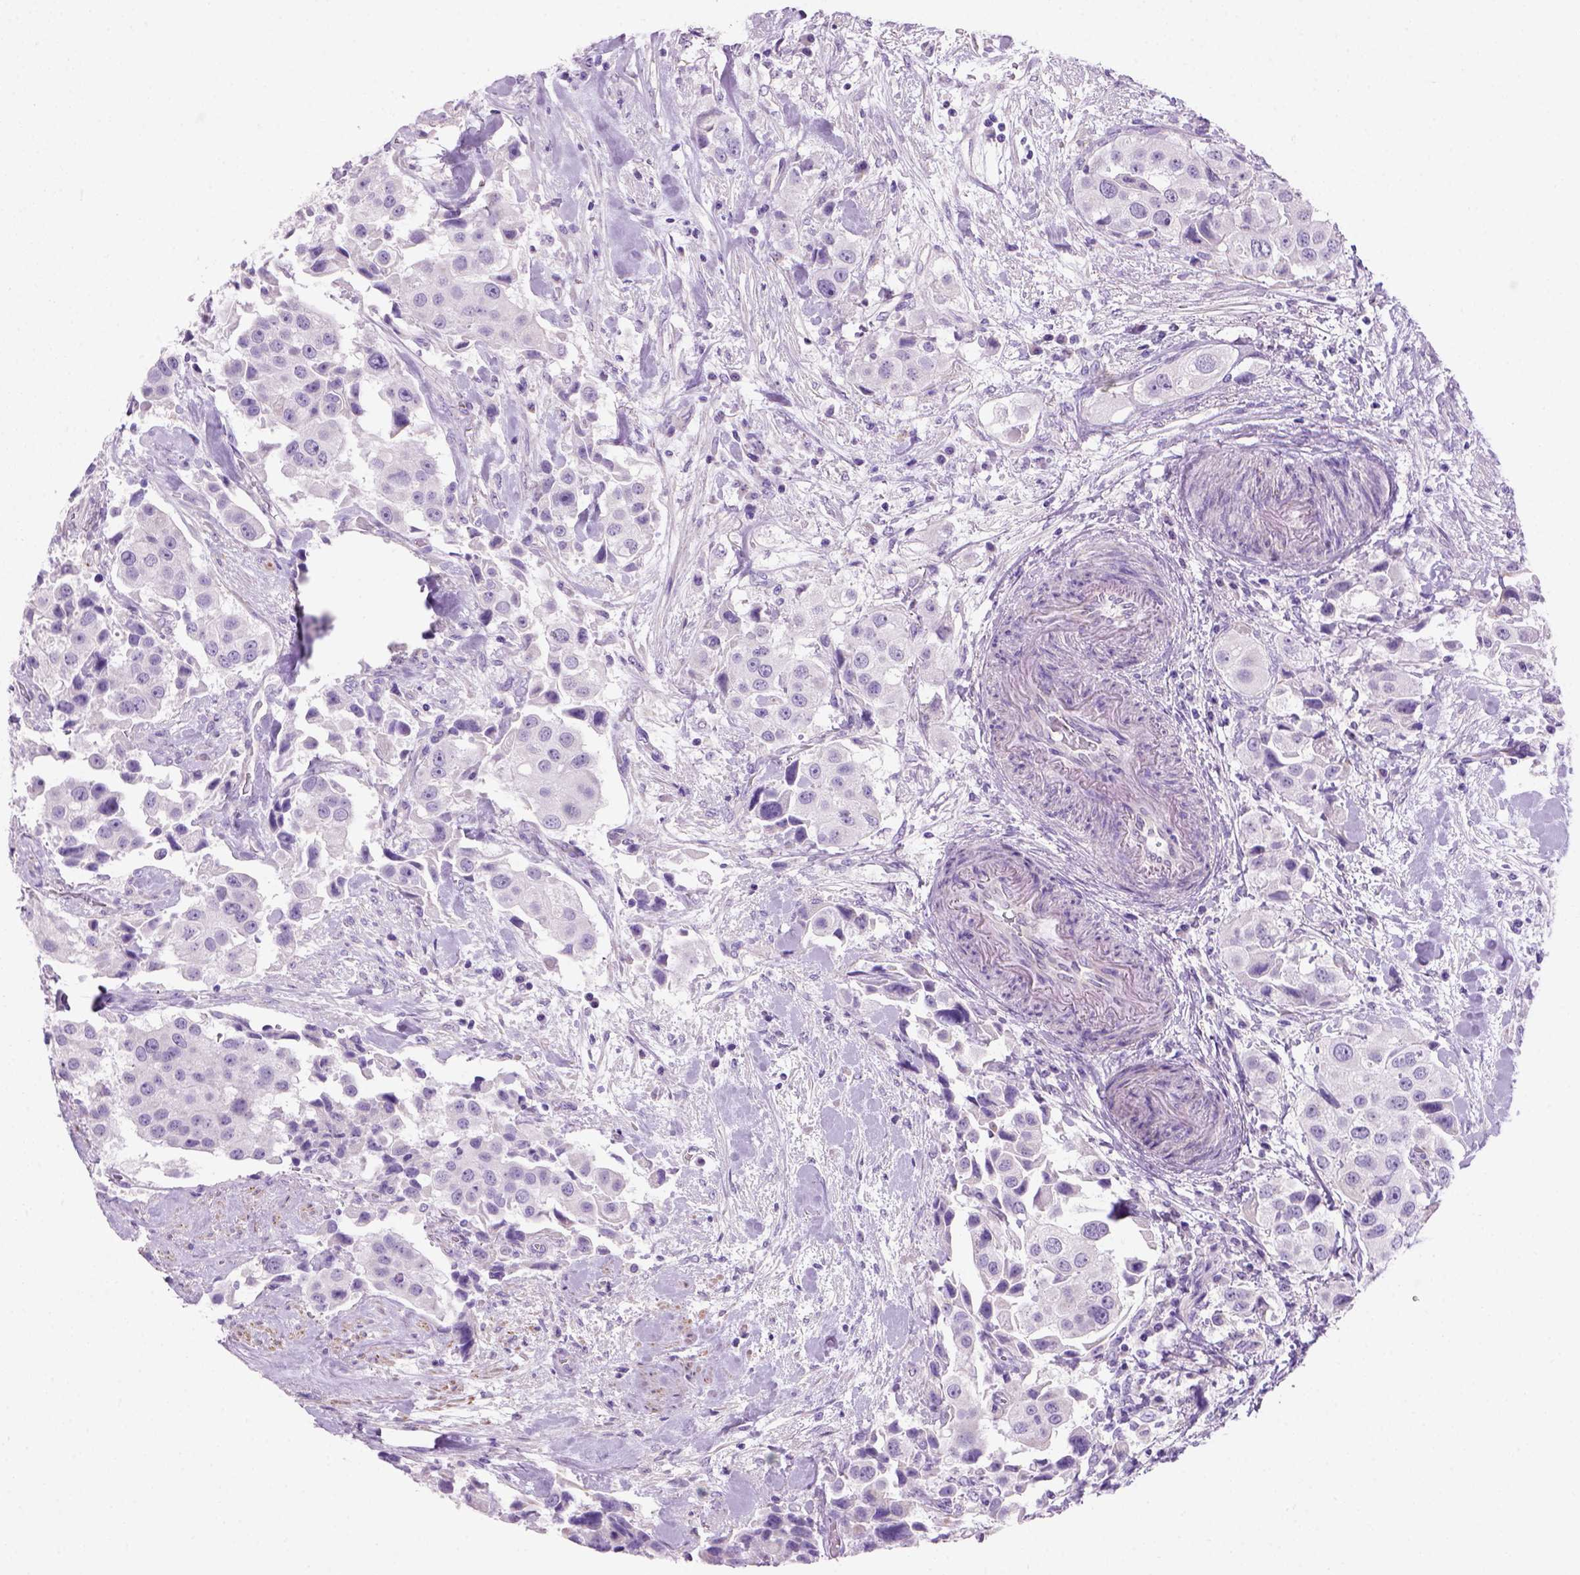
{"staining": {"intensity": "negative", "quantity": "none", "location": "none"}, "tissue": "urothelial cancer", "cell_type": "Tumor cells", "image_type": "cancer", "snomed": [{"axis": "morphology", "description": "Urothelial carcinoma, High grade"}, {"axis": "topography", "description": "Urinary bladder"}], "caption": "DAB immunohistochemical staining of human urothelial cancer demonstrates no significant positivity in tumor cells.", "gene": "ARHGEF33", "patient": {"sex": "female", "age": 64}}